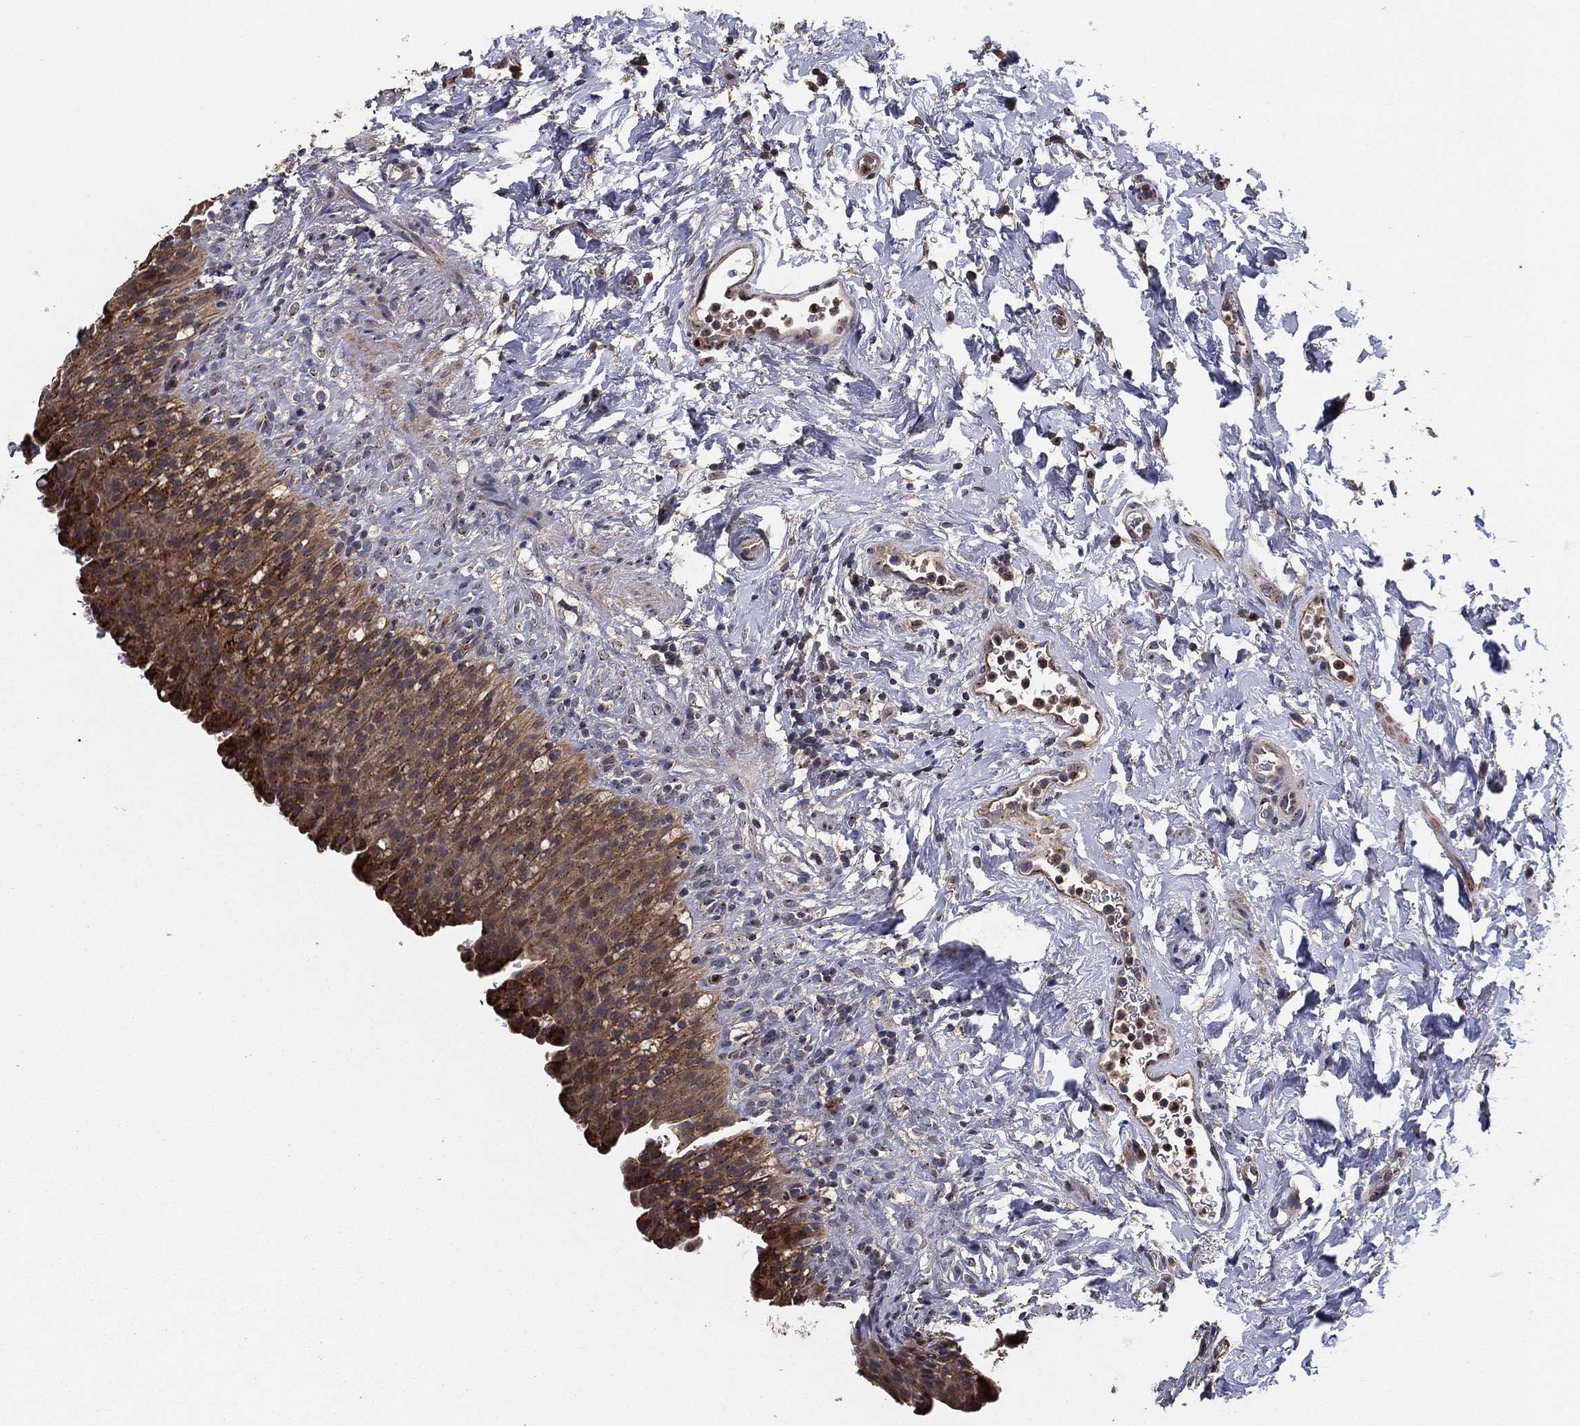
{"staining": {"intensity": "moderate", "quantity": ">75%", "location": "cytoplasmic/membranous"}, "tissue": "urinary bladder", "cell_type": "Urothelial cells", "image_type": "normal", "snomed": [{"axis": "morphology", "description": "Normal tissue, NOS"}, {"axis": "topography", "description": "Urinary bladder"}], "caption": "Protein expression analysis of normal urinary bladder shows moderate cytoplasmic/membranous positivity in about >75% of urothelial cells. (DAB = brown stain, brightfield microscopy at high magnification).", "gene": "PCNT", "patient": {"sex": "male", "age": 76}}